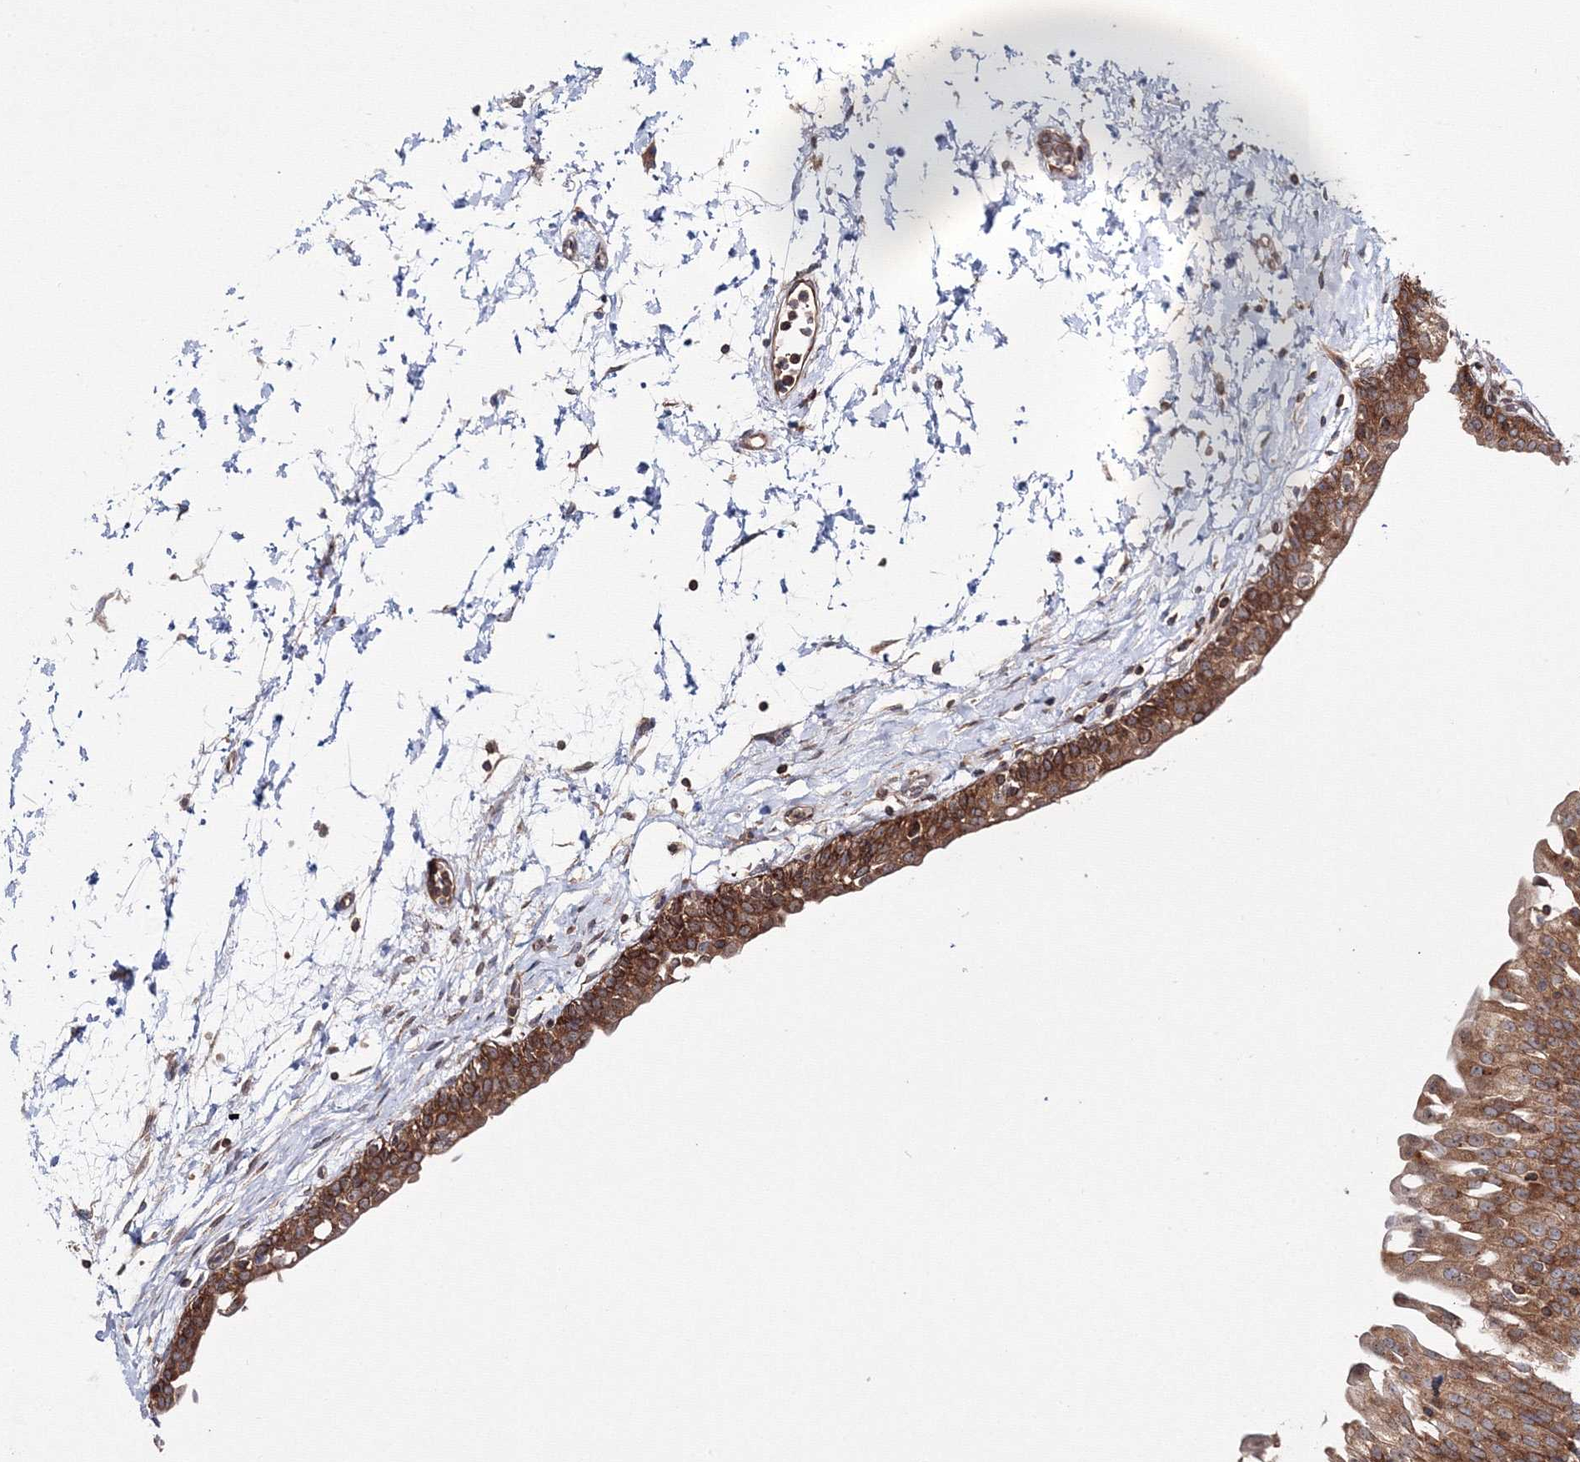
{"staining": {"intensity": "strong", "quantity": ">75%", "location": "cytoplasmic/membranous"}, "tissue": "urinary bladder", "cell_type": "Urothelial cells", "image_type": "normal", "snomed": [{"axis": "morphology", "description": "Normal tissue, NOS"}, {"axis": "topography", "description": "Urinary bladder"}], "caption": "A micrograph of human urinary bladder stained for a protein shows strong cytoplasmic/membranous brown staining in urothelial cells.", "gene": "HARS1", "patient": {"sex": "male", "age": 55}}